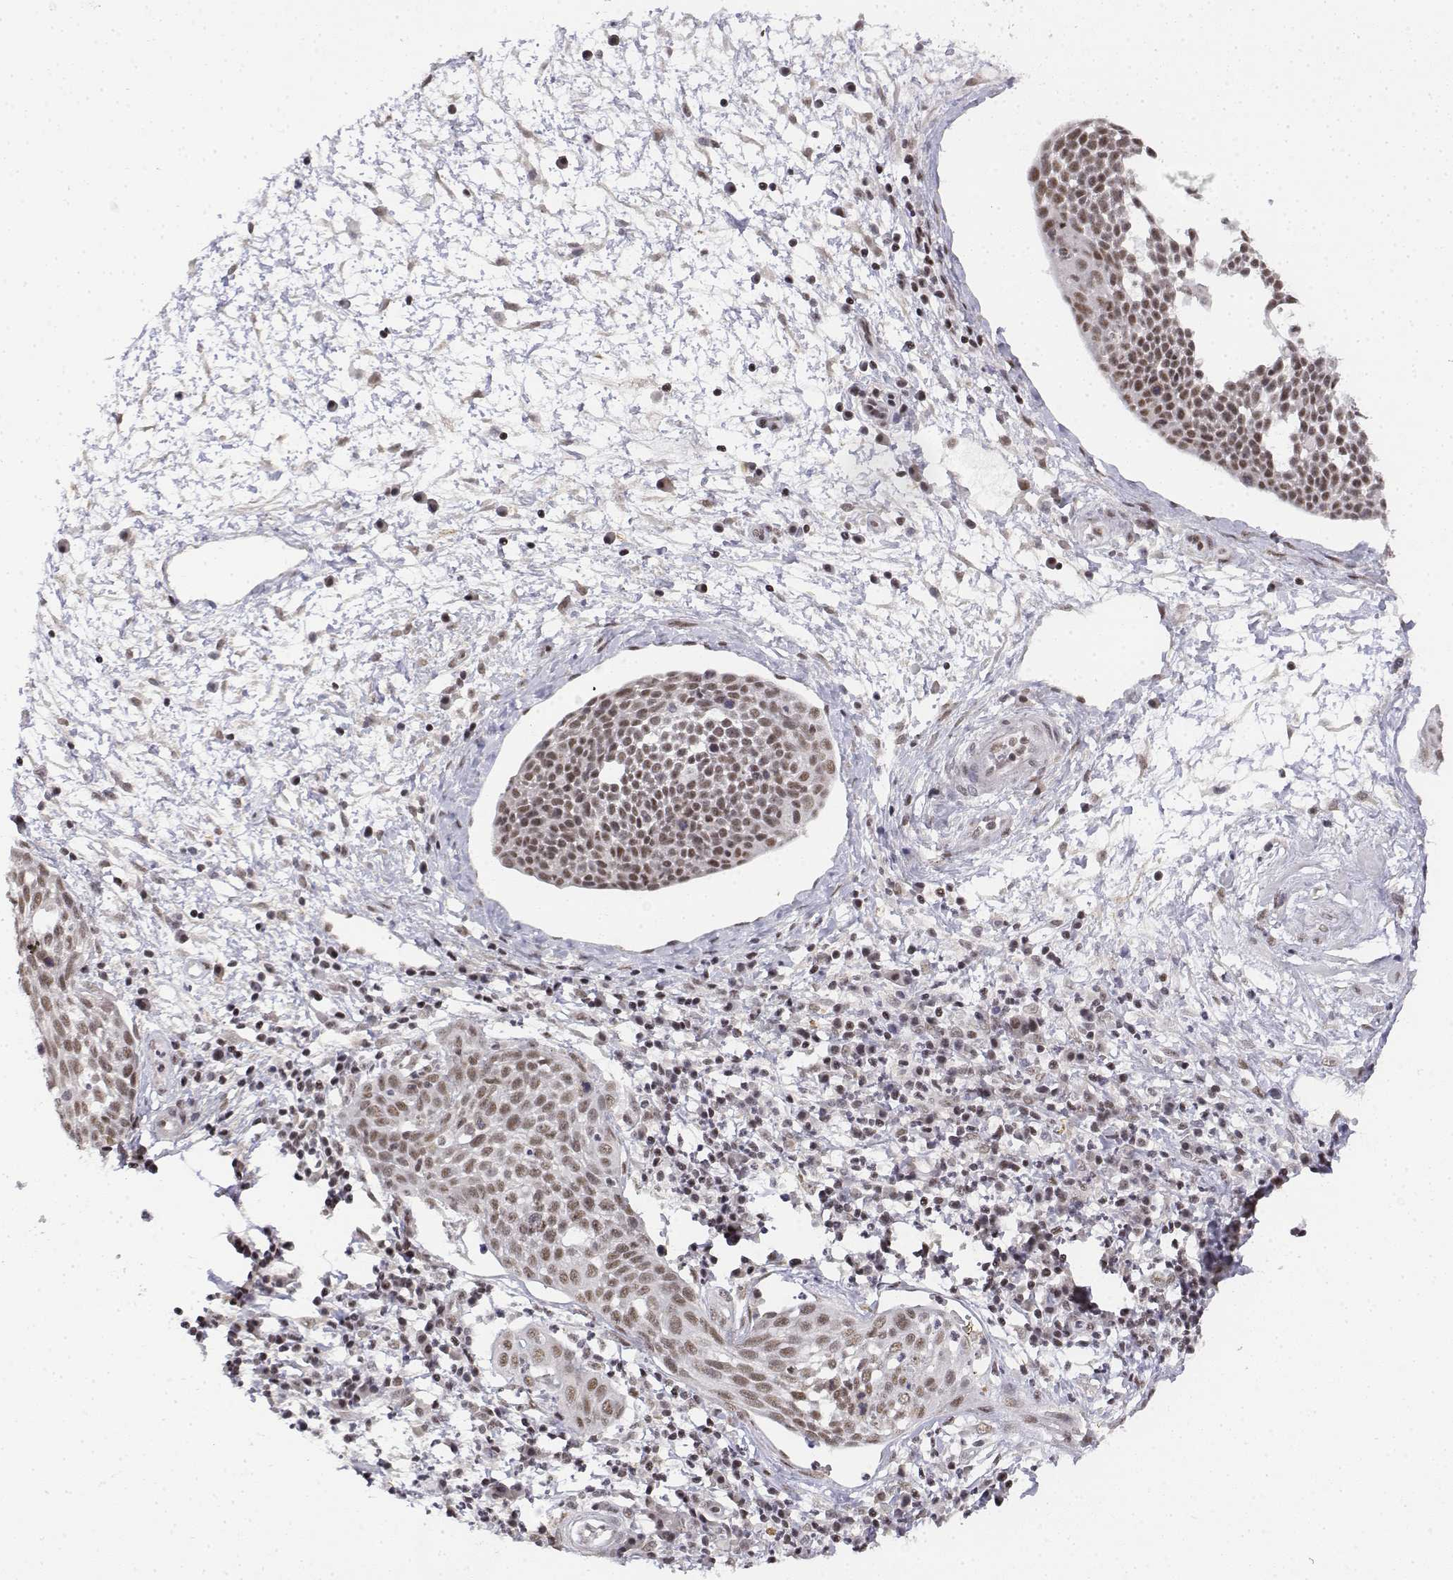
{"staining": {"intensity": "moderate", "quantity": ">75%", "location": "nuclear"}, "tissue": "cervical cancer", "cell_type": "Tumor cells", "image_type": "cancer", "snomed": [{"axis": "morphology", "description": "Squamous cell carcinoma, NOS"}, {"axis": "topography", "description": "Cervix"}], "caption": "Immunohistochemical staining of squamous cell carcinoma (cervical) reveals medium levels of moderate nuclear protein expression in about >75% of tumor cells.", "gene": "SETD1A", "patient": {"sex": "female", "age": 34}}